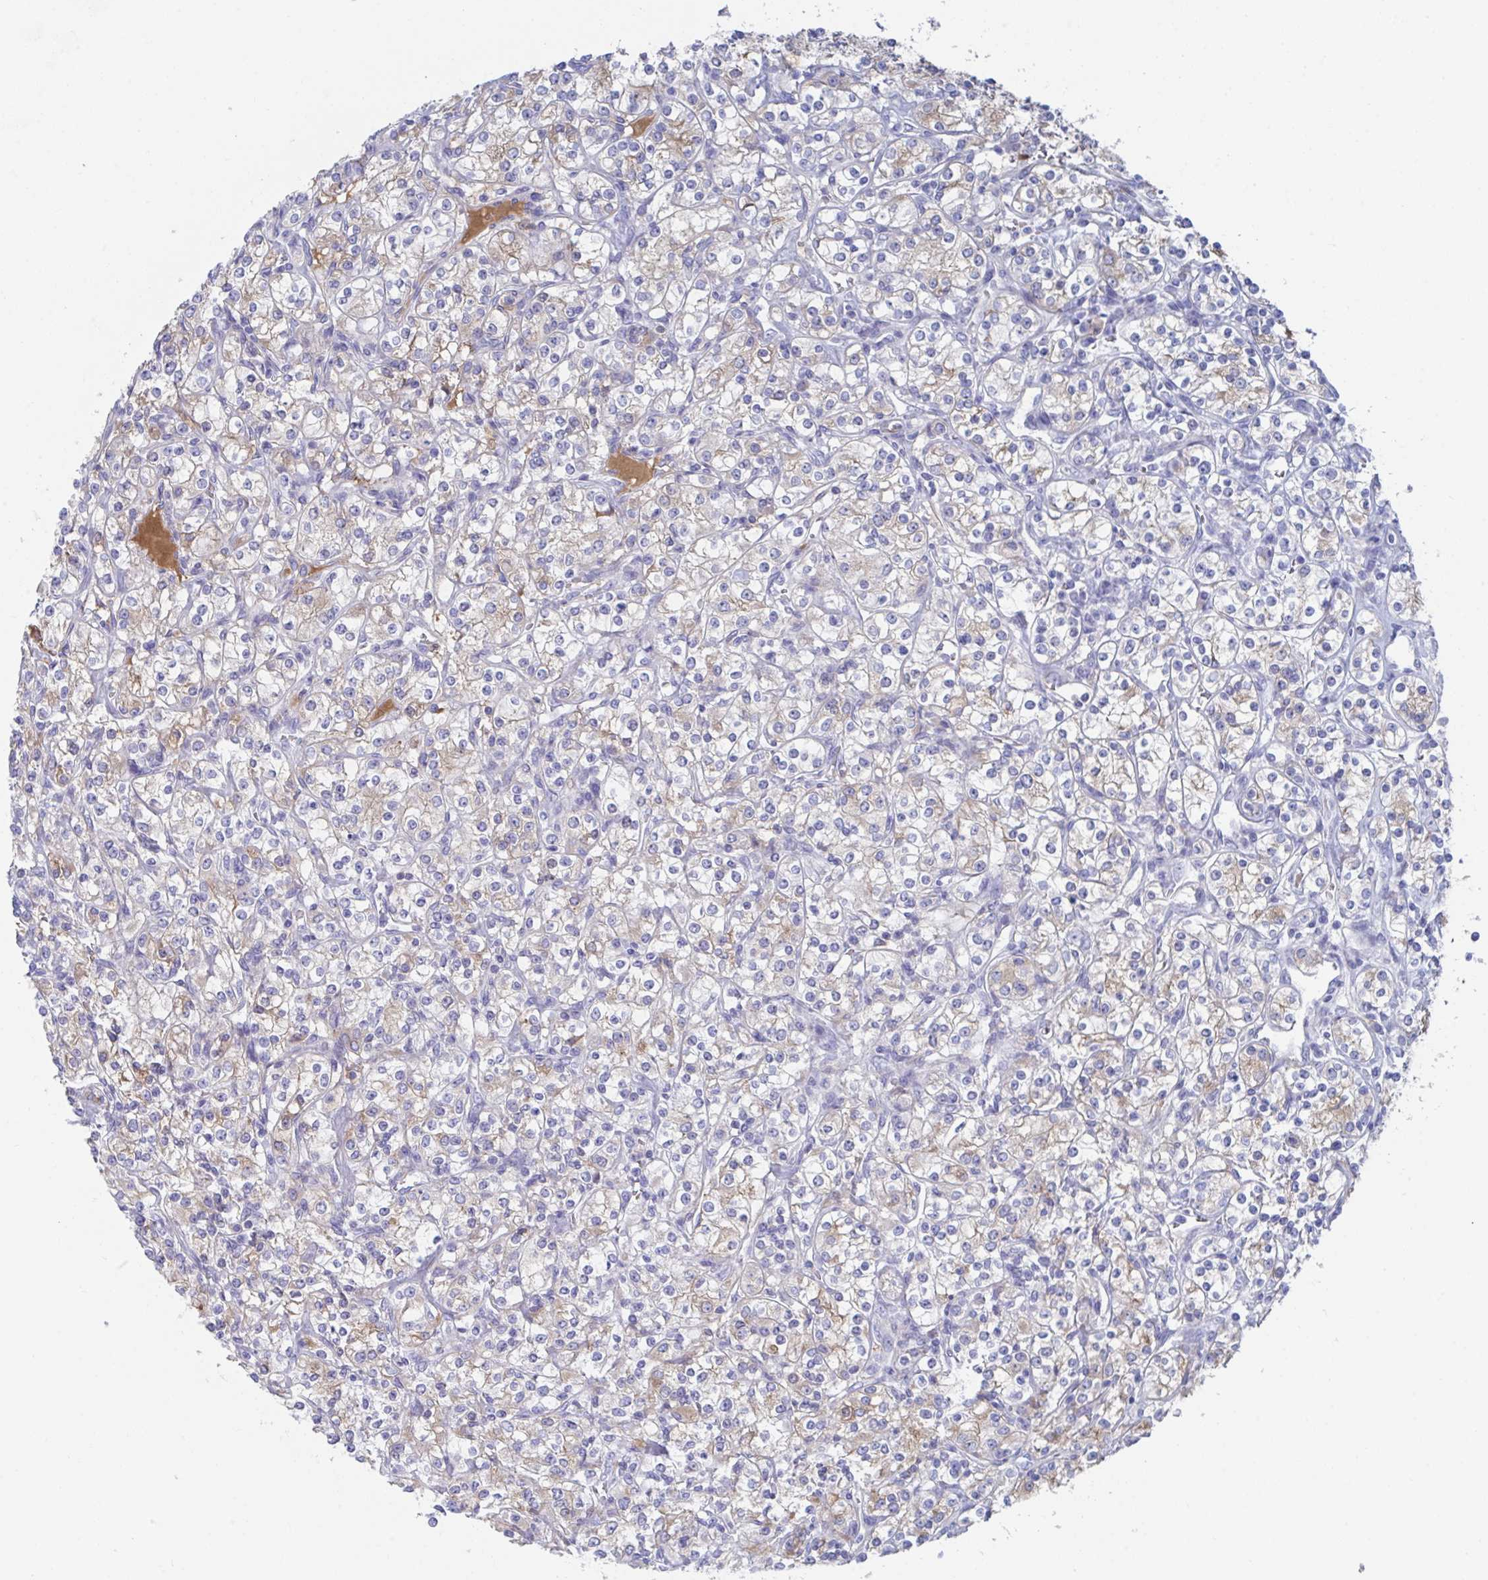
{"staining": {"intensity": "weak", "quantity": "25%-75%", "location": "cytoplasmic/membranous"}, "tissue": "renal cancer", "cell_type": "Tumor cells", "image_type": "cancer", "snomed": [{"axis": "morphology", "description": "Adenocarcinoma, NOS"}, {"axis": "topography", "description": "Kidney"}], "caption": "Renal adenocarcinoma was stained to show a protein in brown. There is low levels of weak cytoplasmic/membranous staining in about 25%-75% of tumor cells.", "gene": "TNFAIP6", "patient": {"sex": "male", "age": 77}}